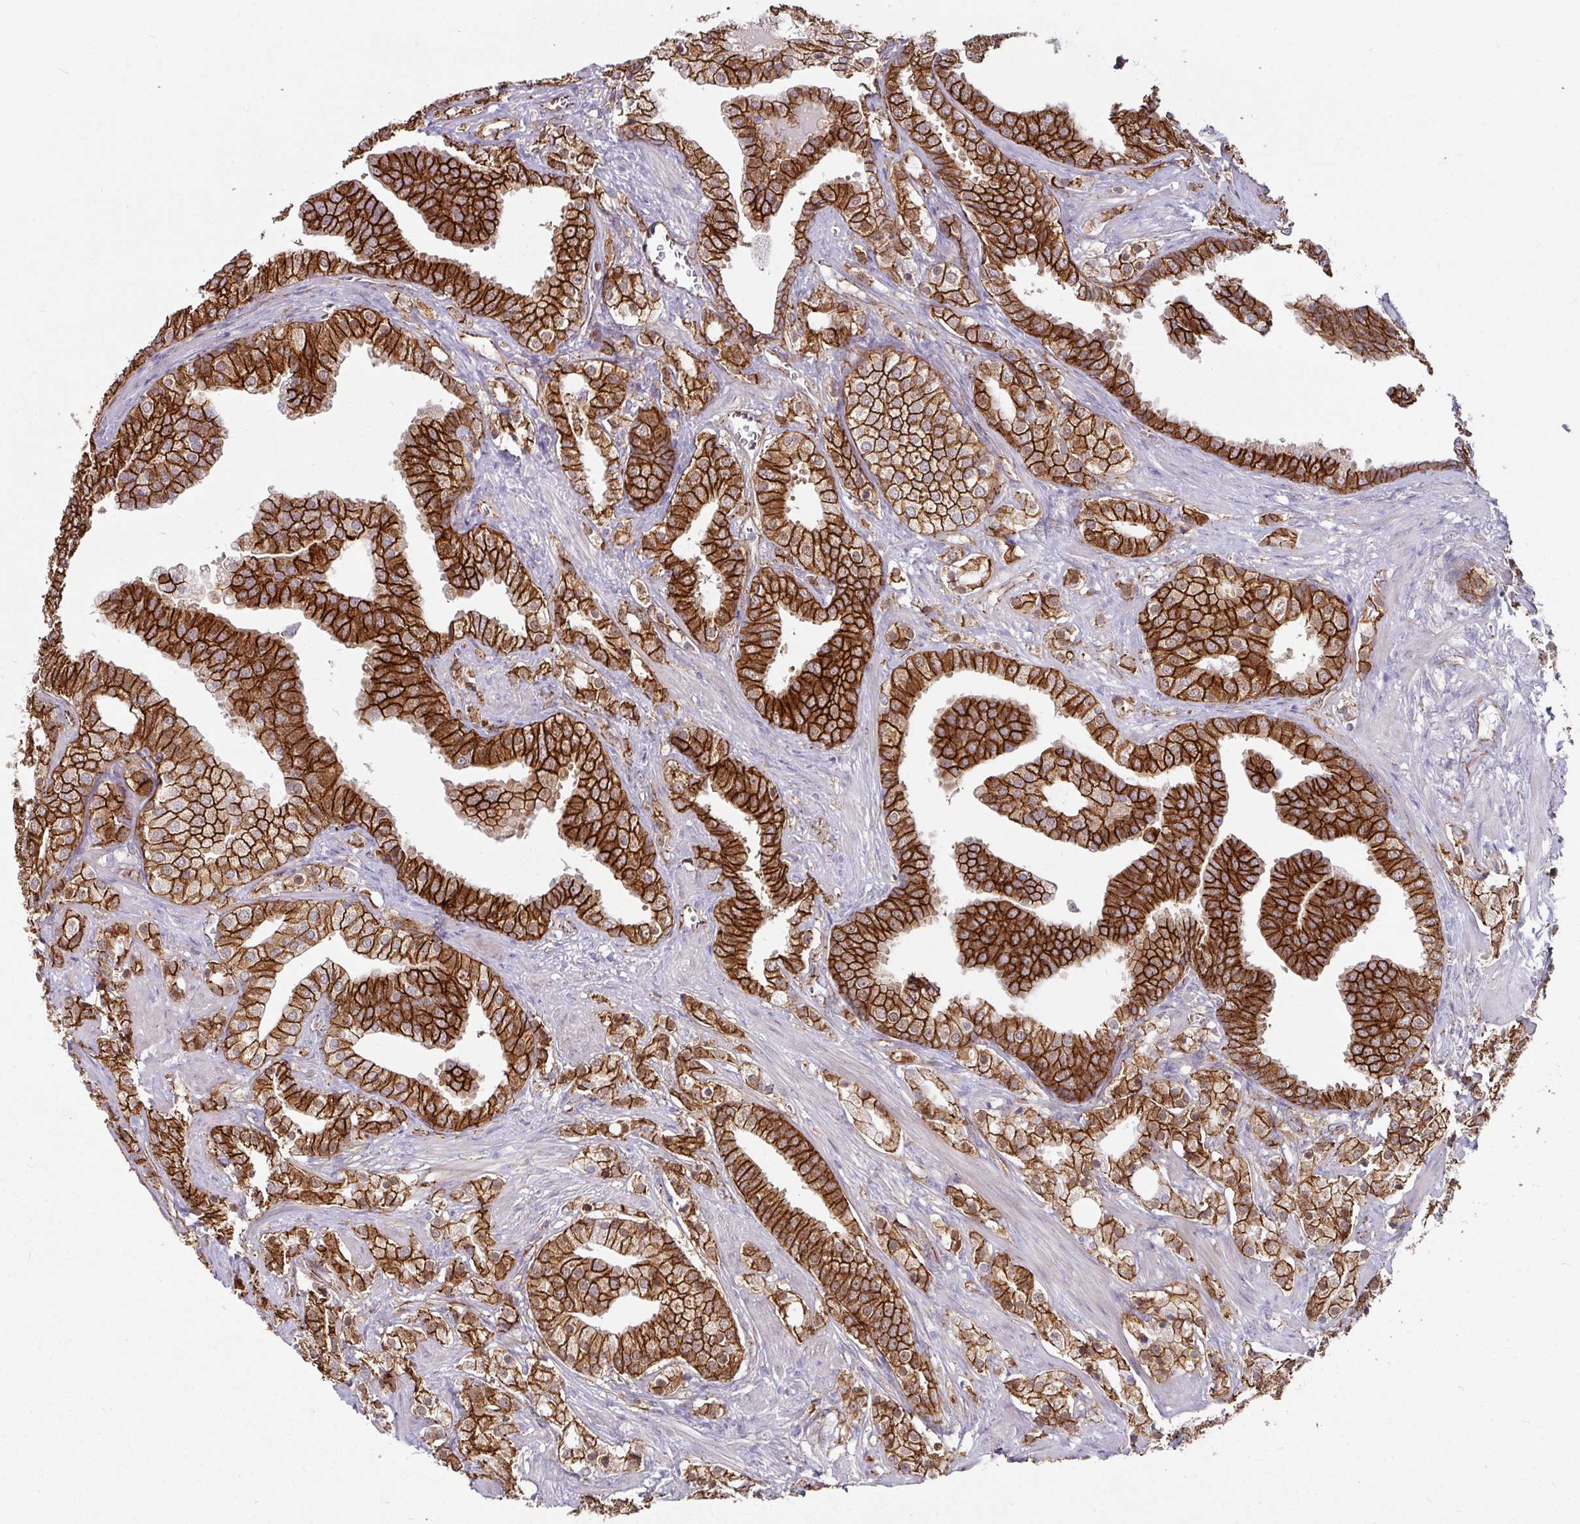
{"staining": {"intensity": "strong", "quantity": ">75%", "location": "cytoplasmic/membranous"}, "tissue": "prostate cancer", "cell_type": "Tumor cells", "image_type": "cancer", "snomed": [{"axis": "morphology", "description": "Adenocarcinoma, High grade"}, {"axis": "topography", "description": "Prostate"}], "caption": "A high amount of strong cytoplasmic/membranous positivity is present in approximately >75% of tumor cells in prostate adenocarcinoma (high-grade) tissue.", "gene": "JUP", "patient": {"sex": "male", "age": 50}}